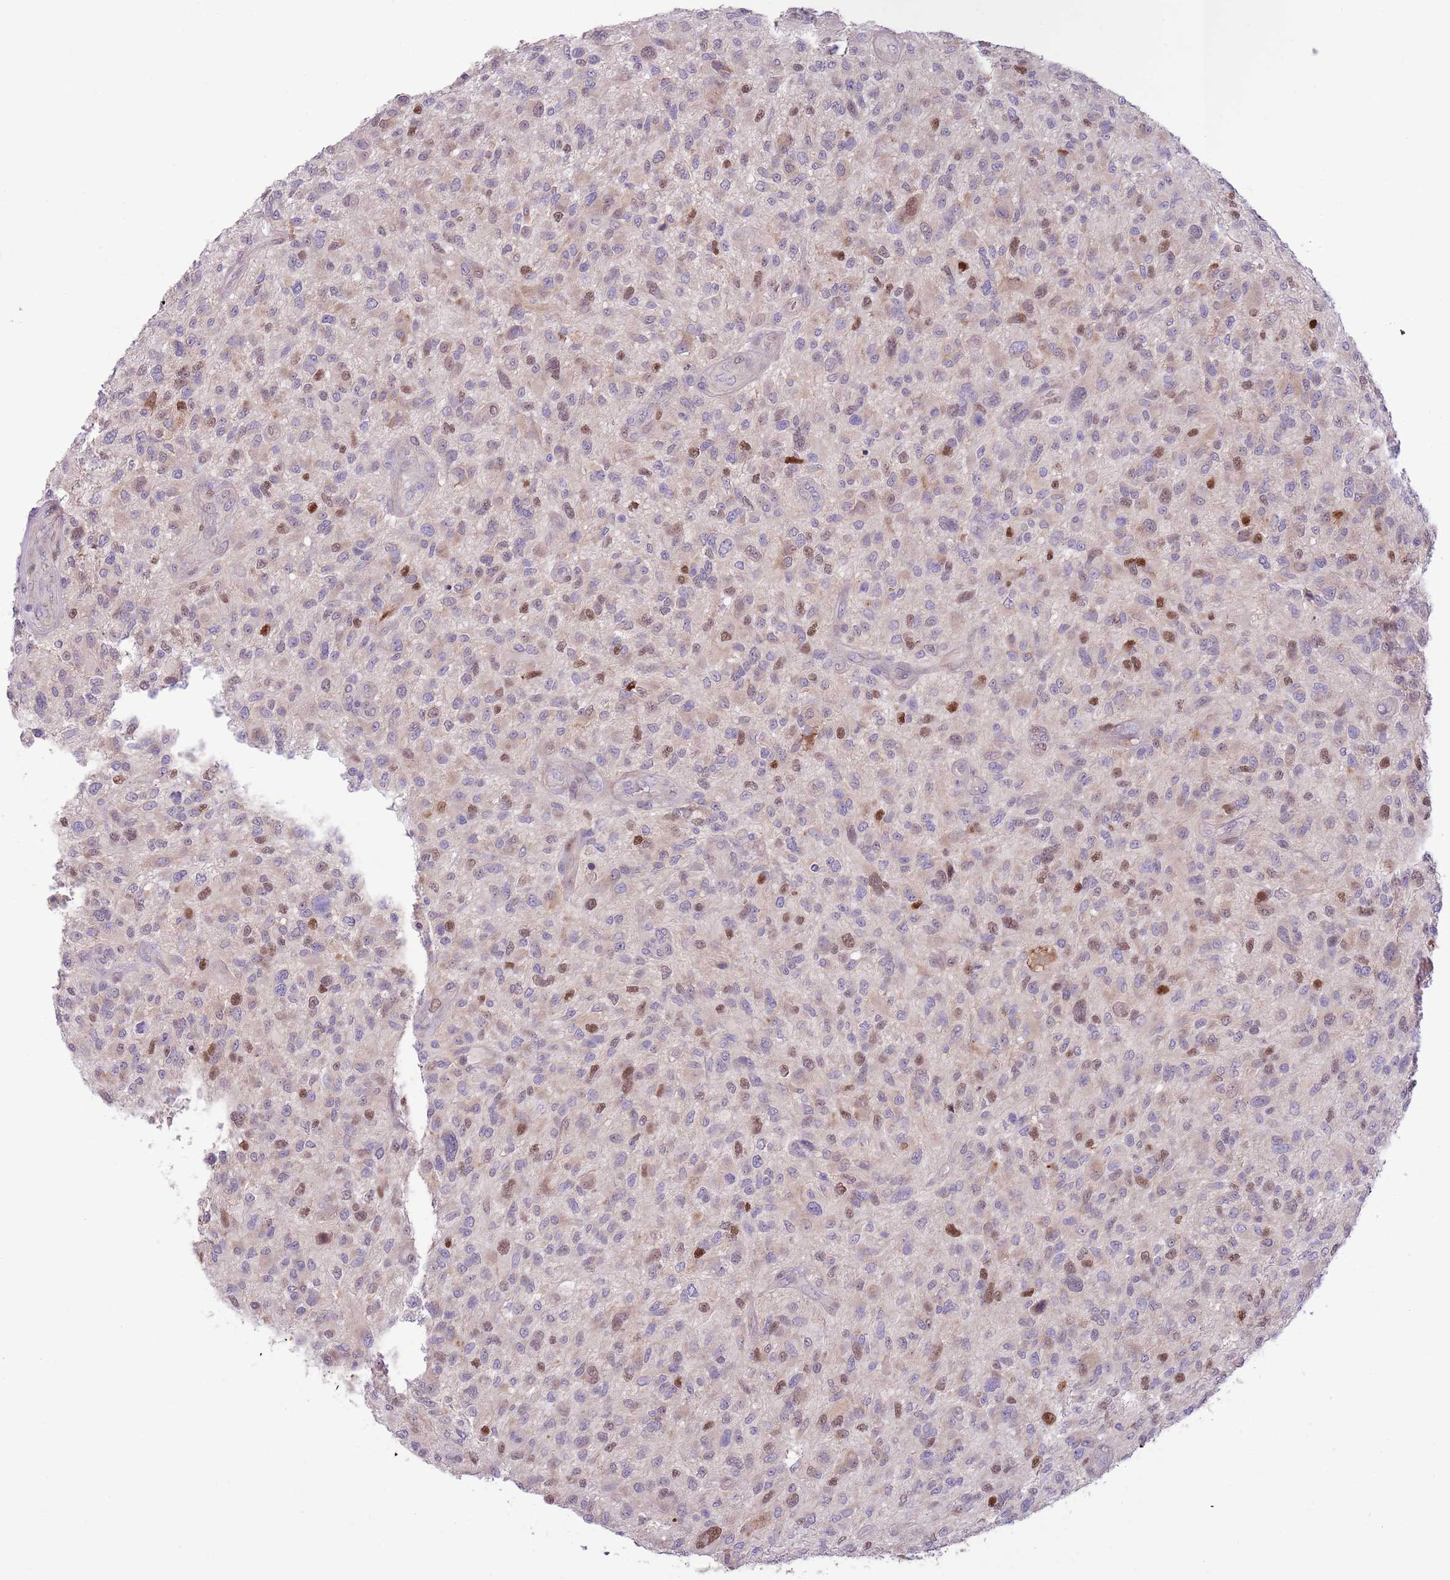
{"staining": {"intensity": "moderate", "quantity": "<25%", "location": "nuclear"}, "tissue": "glioma", "cell_type": "Tumor cells", "image_type": "cancer", "snomed": [{"axis": "morphology", "description": "Glioma, malignant, High grade"}, {"axis": "topography", "description": "Brain"}], "caption": "Tumor cells exhibit low levels of moderate nuclear staining in approximately <25% of cells in malignant high-grade glioma.", "gene": "CCND2", "patient": {"sex": "male", "age": 47}}